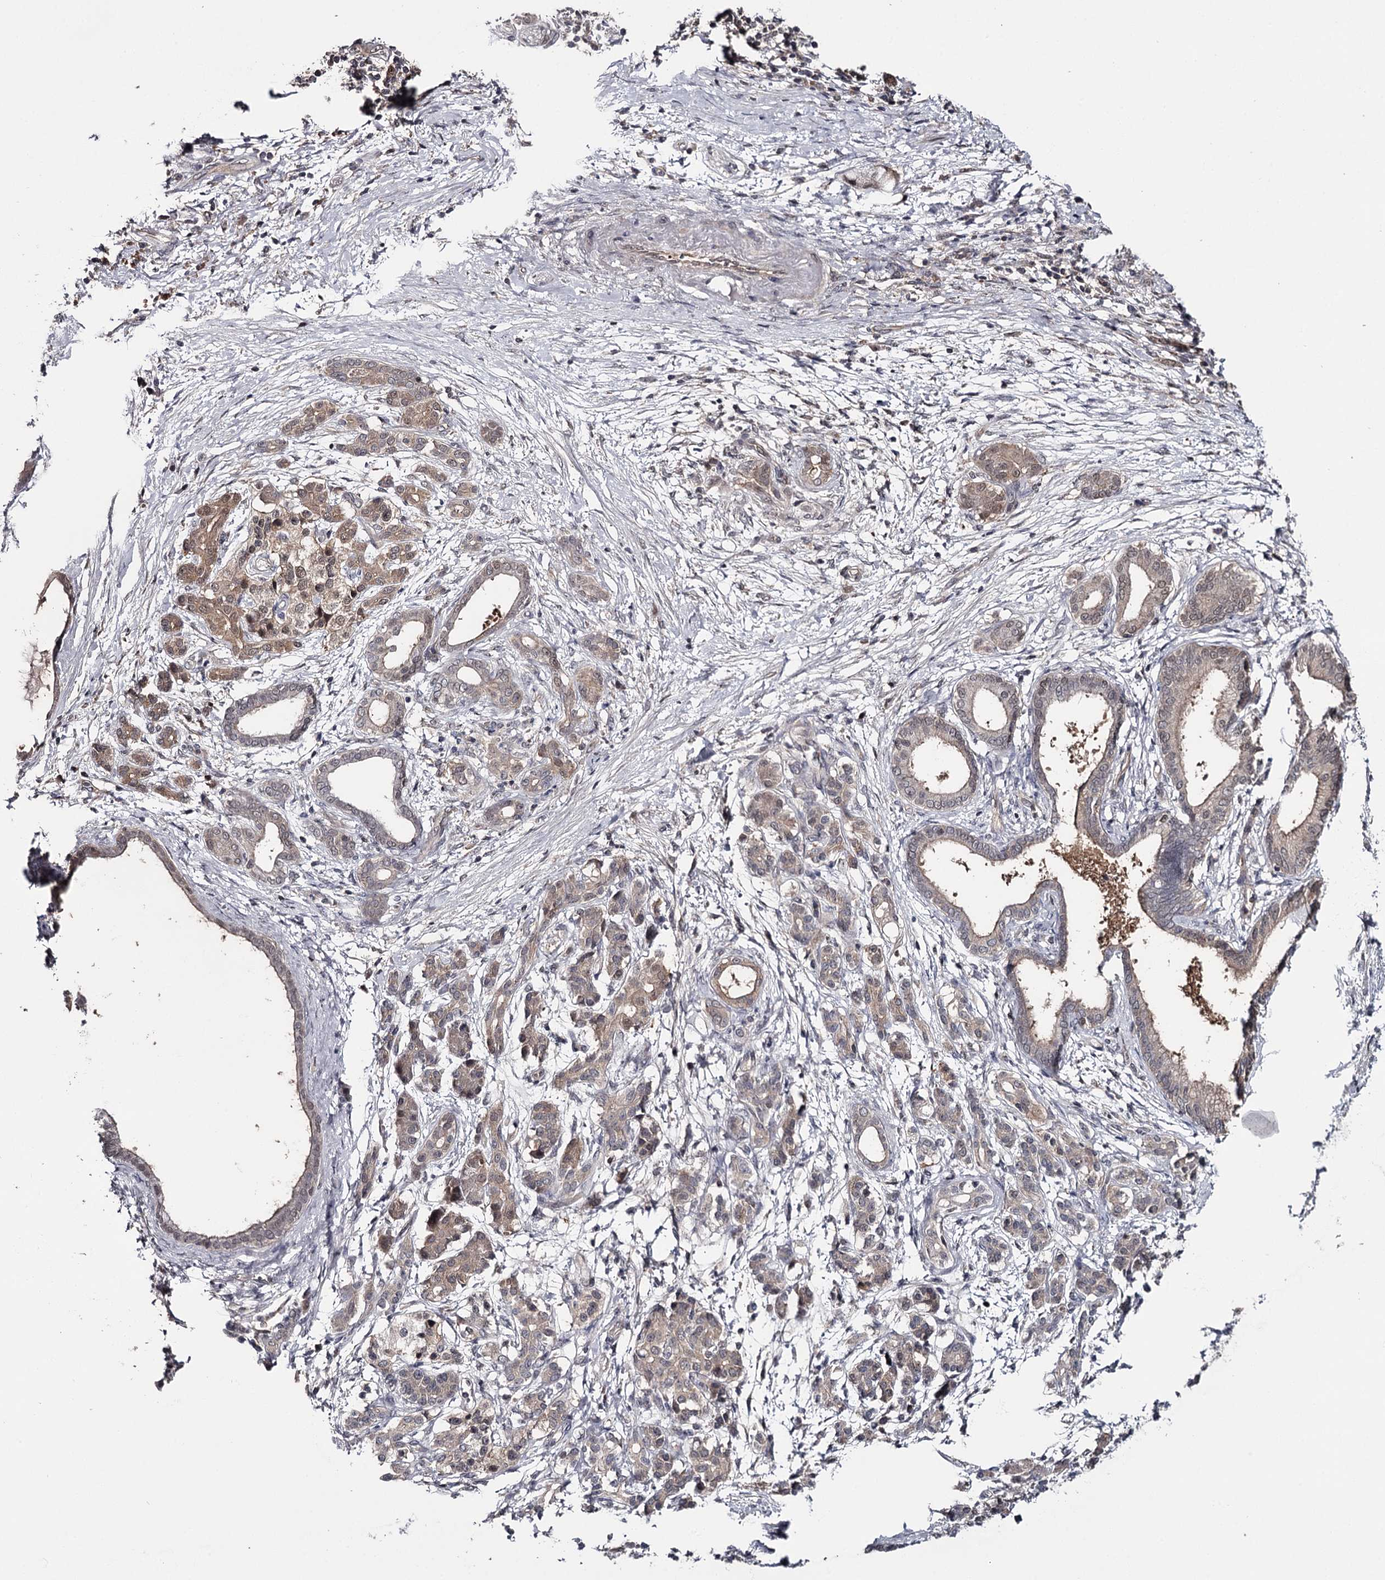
{"staining": {"intensity": "weak", "quantity": "<25%", "location": "cytoplasmic/membranous"}, "tissue": "pancreatic cancer", "cell_type": "Tumor cells", "image_type": "cancer", "snomed": [{"axis": "morphology", "description": "Adenocarcinoma, NOS"}, {"axis": "topography", "description": "Pancreas"}], "caption": "High power microscopy photomicrograph of an immunohistochemistry (IHC) micrograph of pancreatic cancer, revealing no significant positivity in tumor cells. (DAB (3,3'-diaminobenzidine) immunohistochemistry visualized using brightfield microscopy, high magnification).", "gene": "GTSF1", "patient": {"sex": "female", "age": 55}}